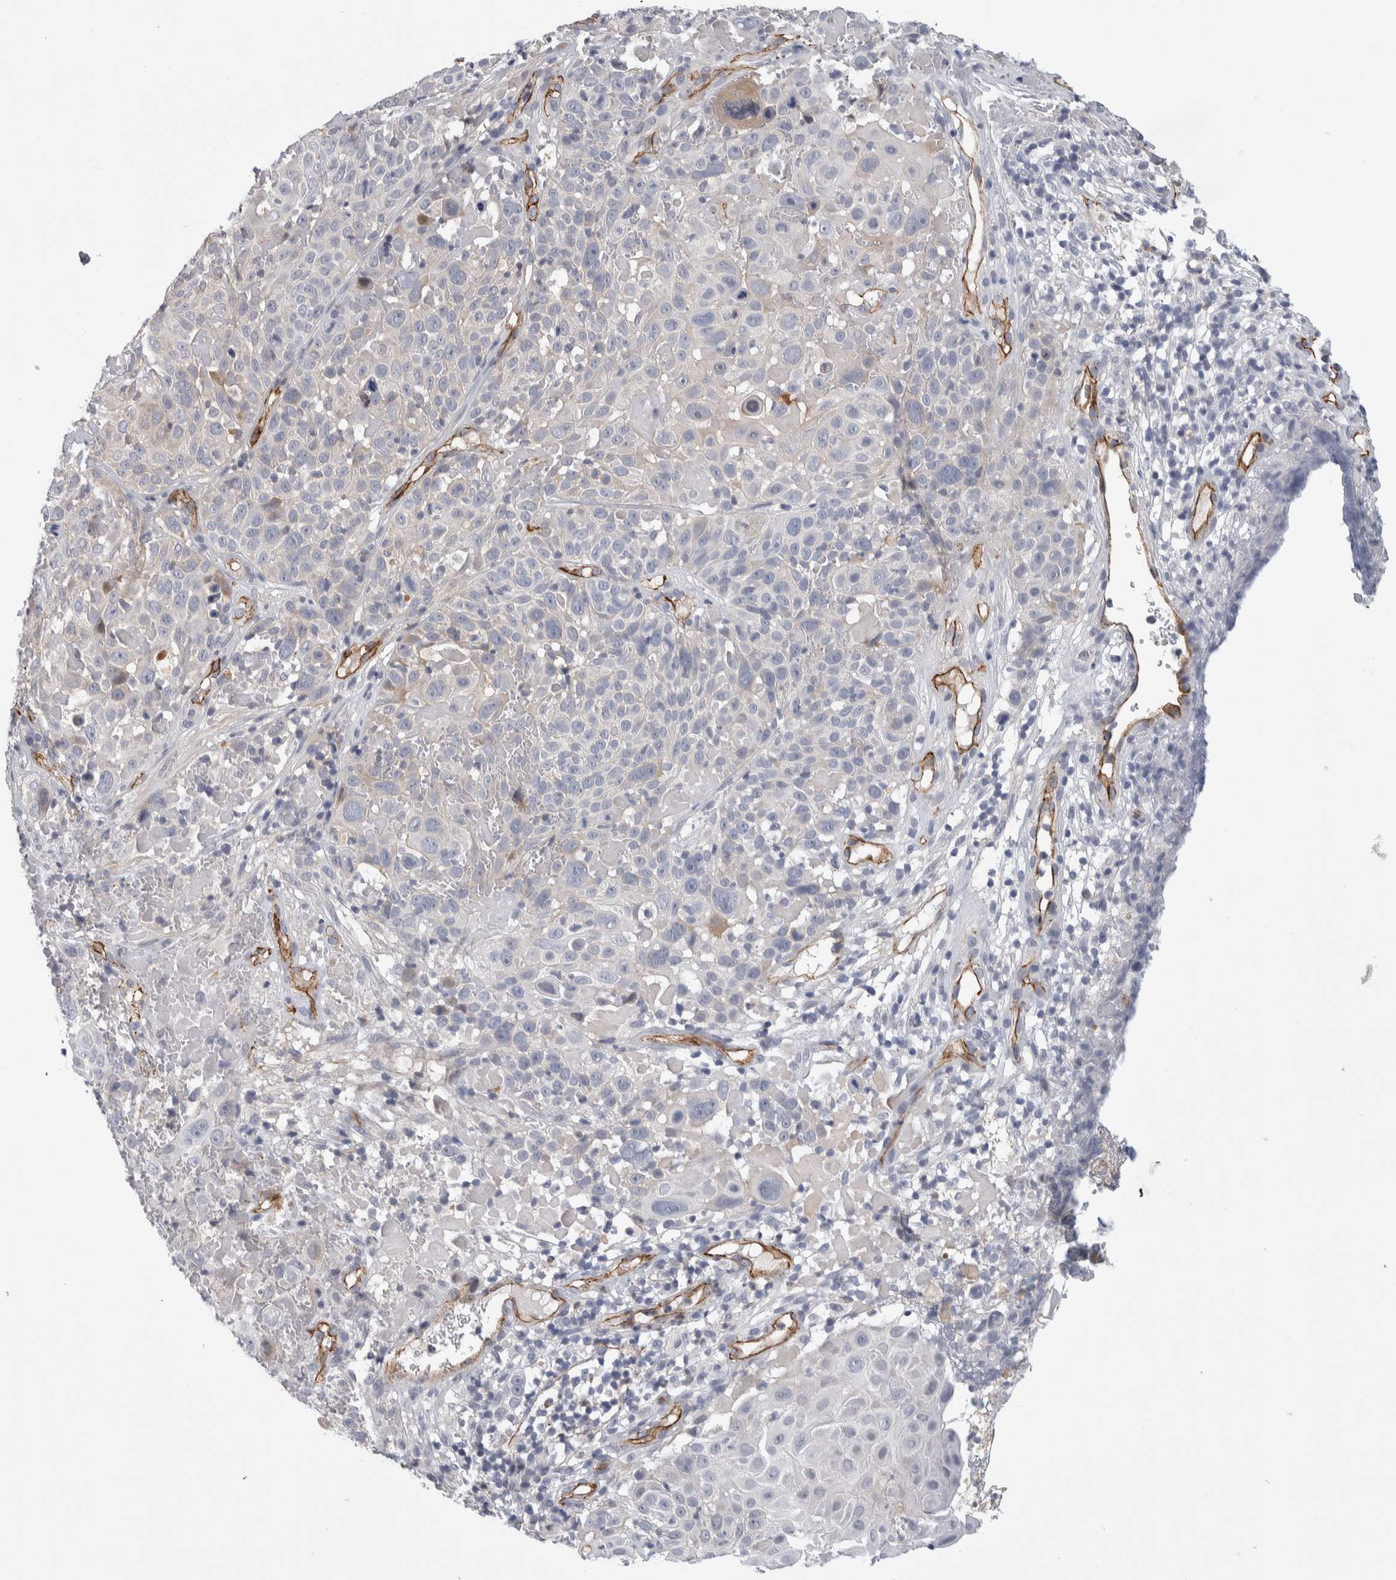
{"staining": {"intensity": "negative", "quantity": "none", "location": "none"}, "tissue": "cervical cancer", "cell_type": "Tumor cells", "image_type": "cancer", "snomed": [{"axis": "morphology", "description": "Squamous cell carcinoma, NOS"}, {"axis": "topography", "description": "Cervix"}], "caption": "Immunohistochemistry (IHC) image of human cervical squamous cell carcinoma stained for a protein (brown), which reveals no expression in tumor cells.", "gene": "ZNF862", "patient": {"sex": "female", "age": 74}}